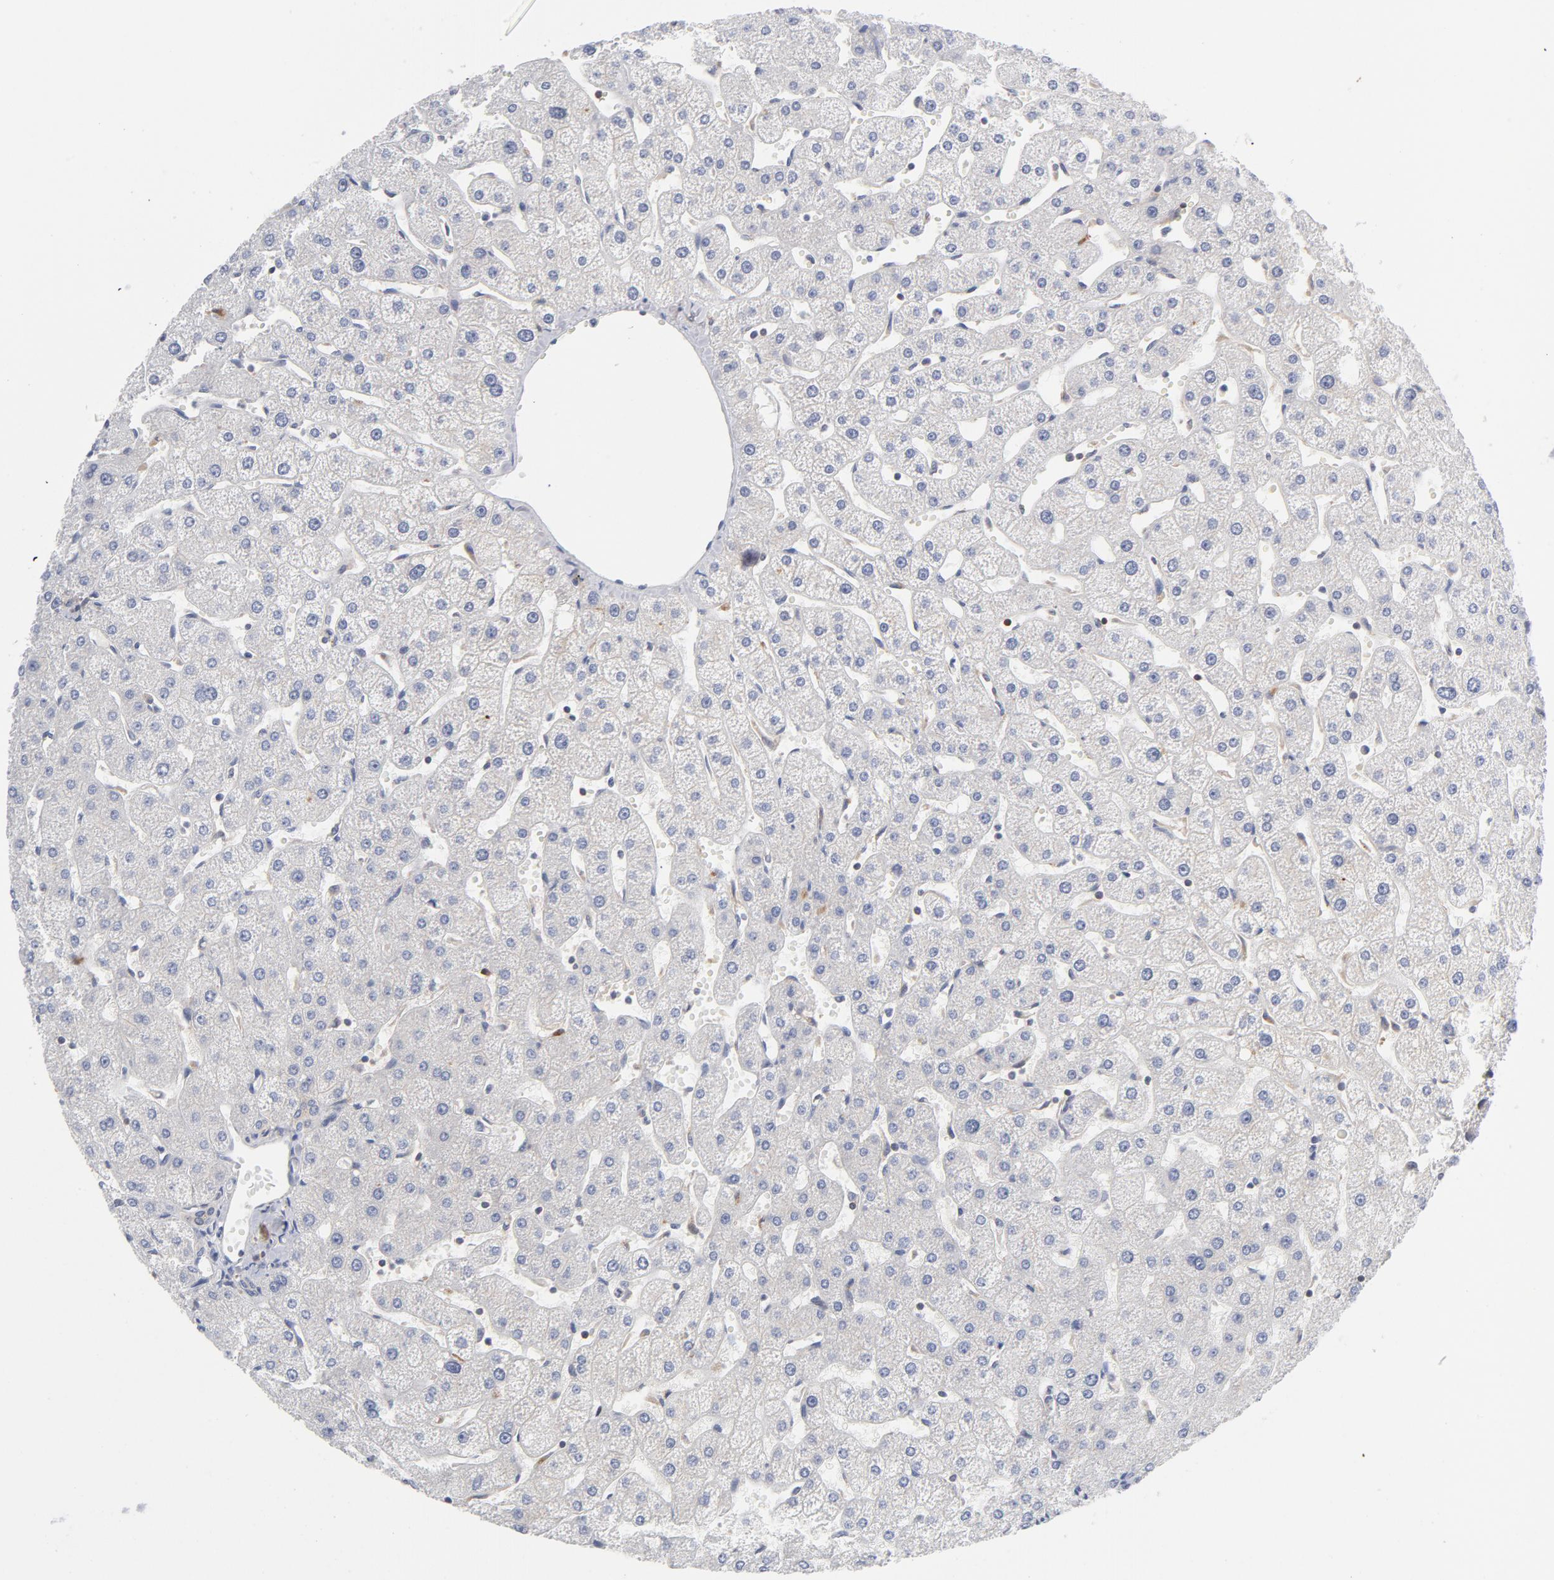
{"staining": {"intensity": "negative", "quantity": "none", "location": "none"}, "tissue": "liver", "cell_type": "Cholangiocytes", "image_type": "normal", "snomed": [{"axis": "morphology", "description": "Normal tissue, NOS"}, {"axis": "topography", "description": "Liver"}], "caption": "A high-resolution photomicrograph shows IHC staining of unremarkable liver, which reveals no significant expression in cholangiocytes. (Immunohistochemistry (ihc), brightfield microscopy, high magnification).", "gene": "TRADD", "patient": {"sex": "male", "age": 67}}